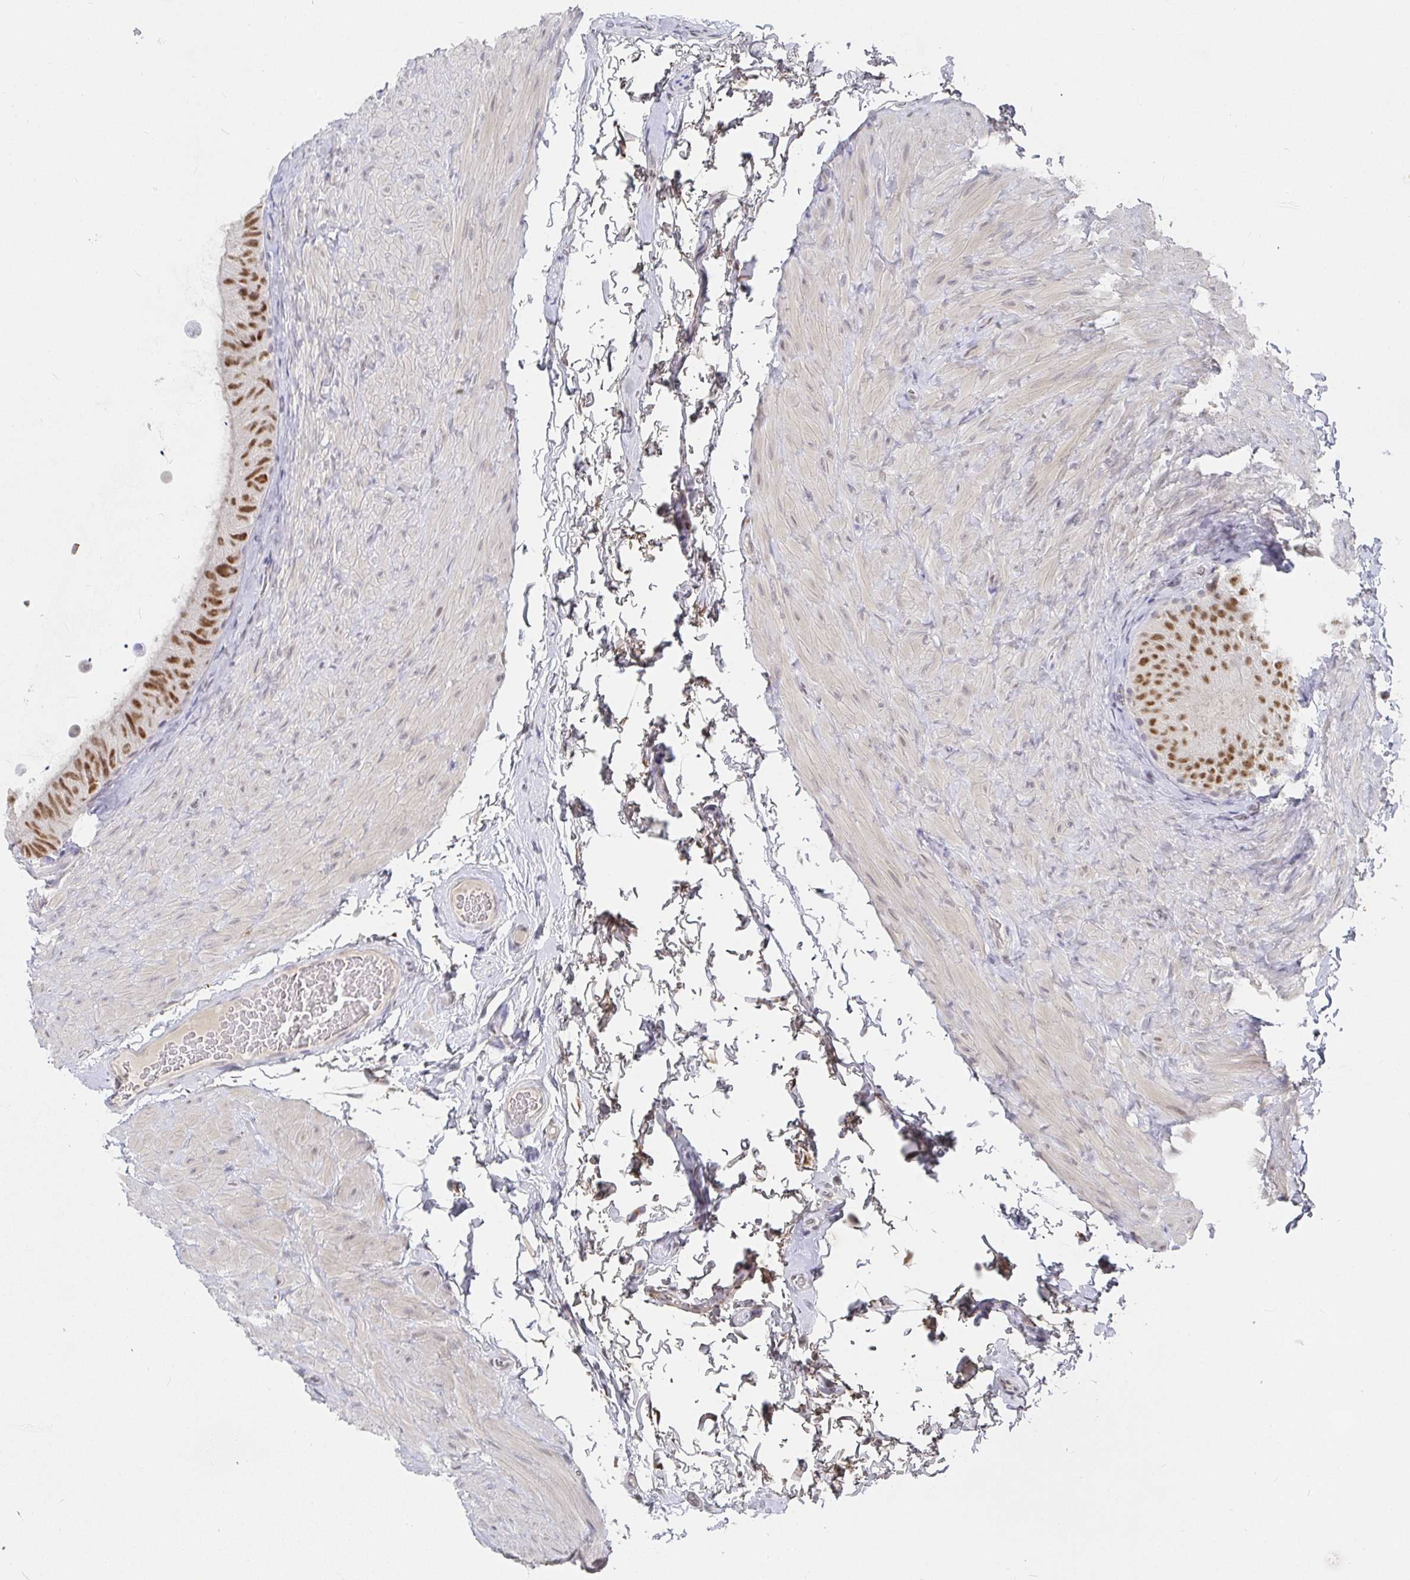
{"staining": {"intensity": "moderate", "quantity": ">75%", "location": "nuclear"}, "tissue": "epididymis", "cell_type": "Glandular cells", "image_type": "normal", "snomed": [{"axis": "morphology", "description": "Normal tissue, NOS"}, {"axis": "topography", "description": "Epididymis, spermatic cord, NOS"}, {"axis": "topography", "description": "Epididymis"}], "caption": "Normal epididymis reveals moderate nuclear positivity in about >75% of glandular cells.", "gene": "RCOR1", "patient": {"sex": "male", "age": 31}}